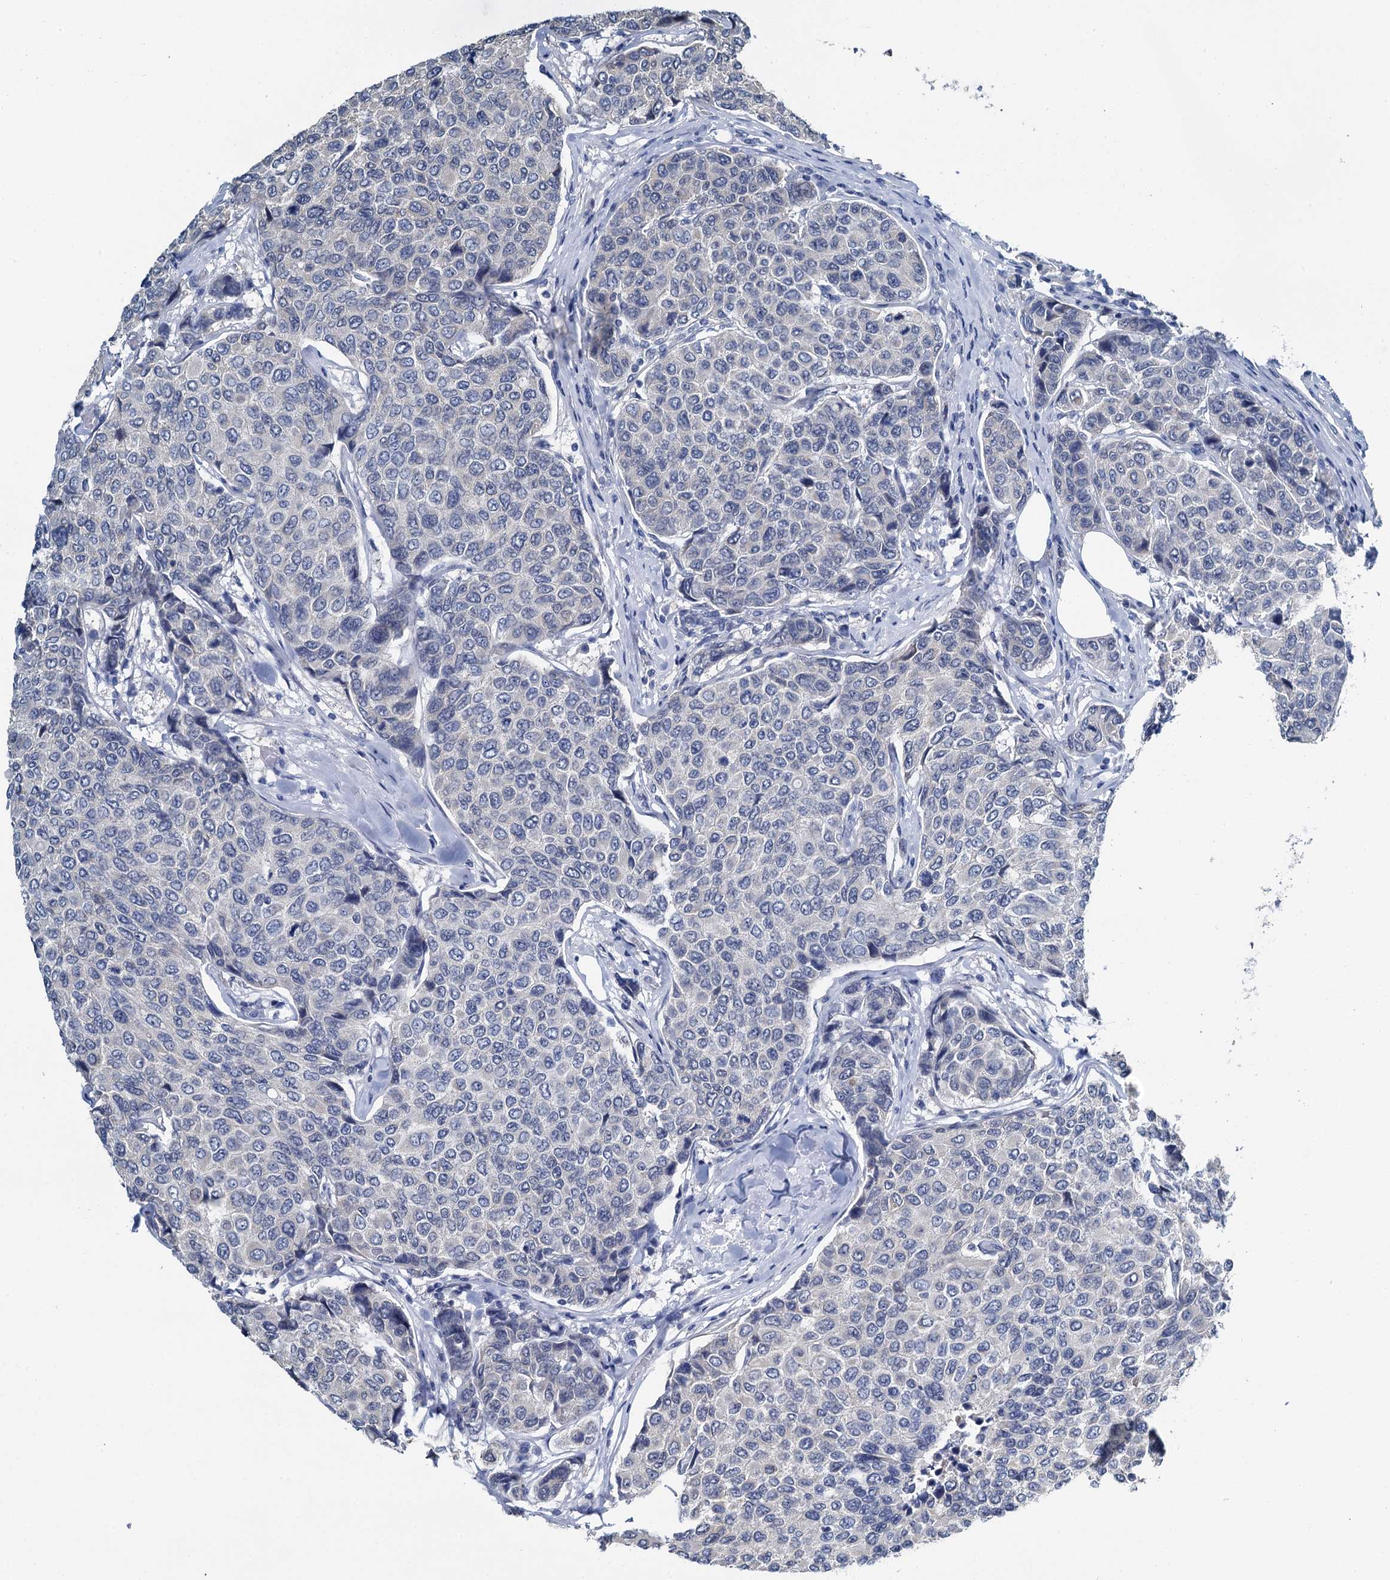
{"staining": {"intensity": "negative", "quantity": "none", "location": "none"}, "tissue": "breast cancer", "cell_type": "Tumor cells", "image_type": "cancer", "snomed": [{"axis": "morphology", "description": "Duct carcinoma"}, {"axis": "topography", "description": "Breast"}], "caption": "A photomicrograph of human breast cancer (invasive ductal carcinoma) is negative for staining in tumor cells.", "gene": "MIOX", "patient": {"sex": "female", "age": 55}}